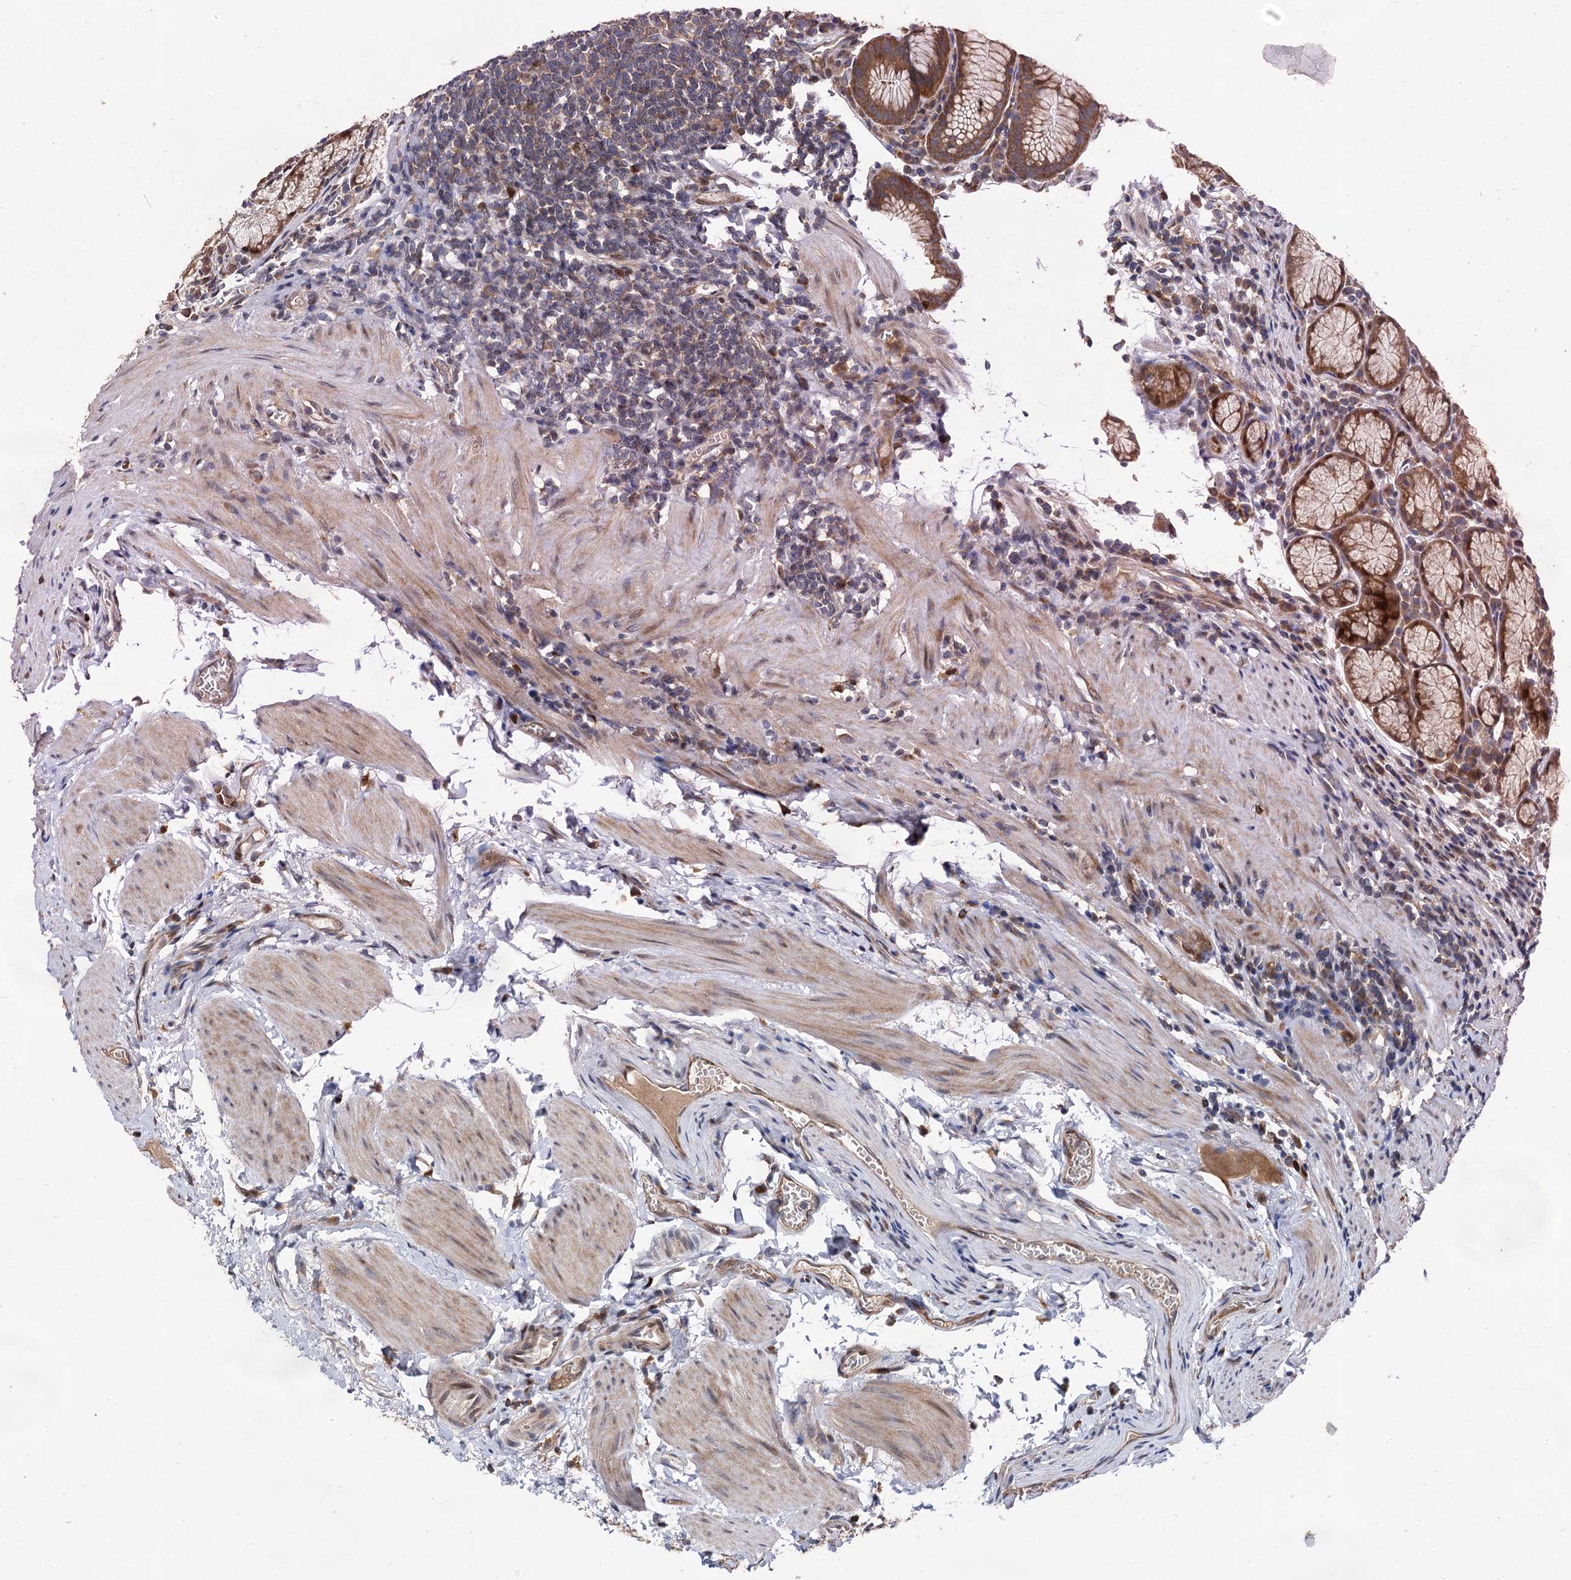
{"staining": {"intensity": "moderate", "quantity": ">75%", "location": "cytoplasmic/membranous"}, "tissue": "stomach", "cell_type": "Glandular cells", "image_type": "normal", "snomed": [{"axis": "morphology", "description": "Normal tissue, NOS"}, {"axis": "topography", "description": "Stomach"}], "caption": "Unremarkable stomach displays moderate cytoplasmic/membranous positivity in approximately >75% of glandular cells.", "gene": "NAA25", "patient": {"sex": "male", "age": 55}}